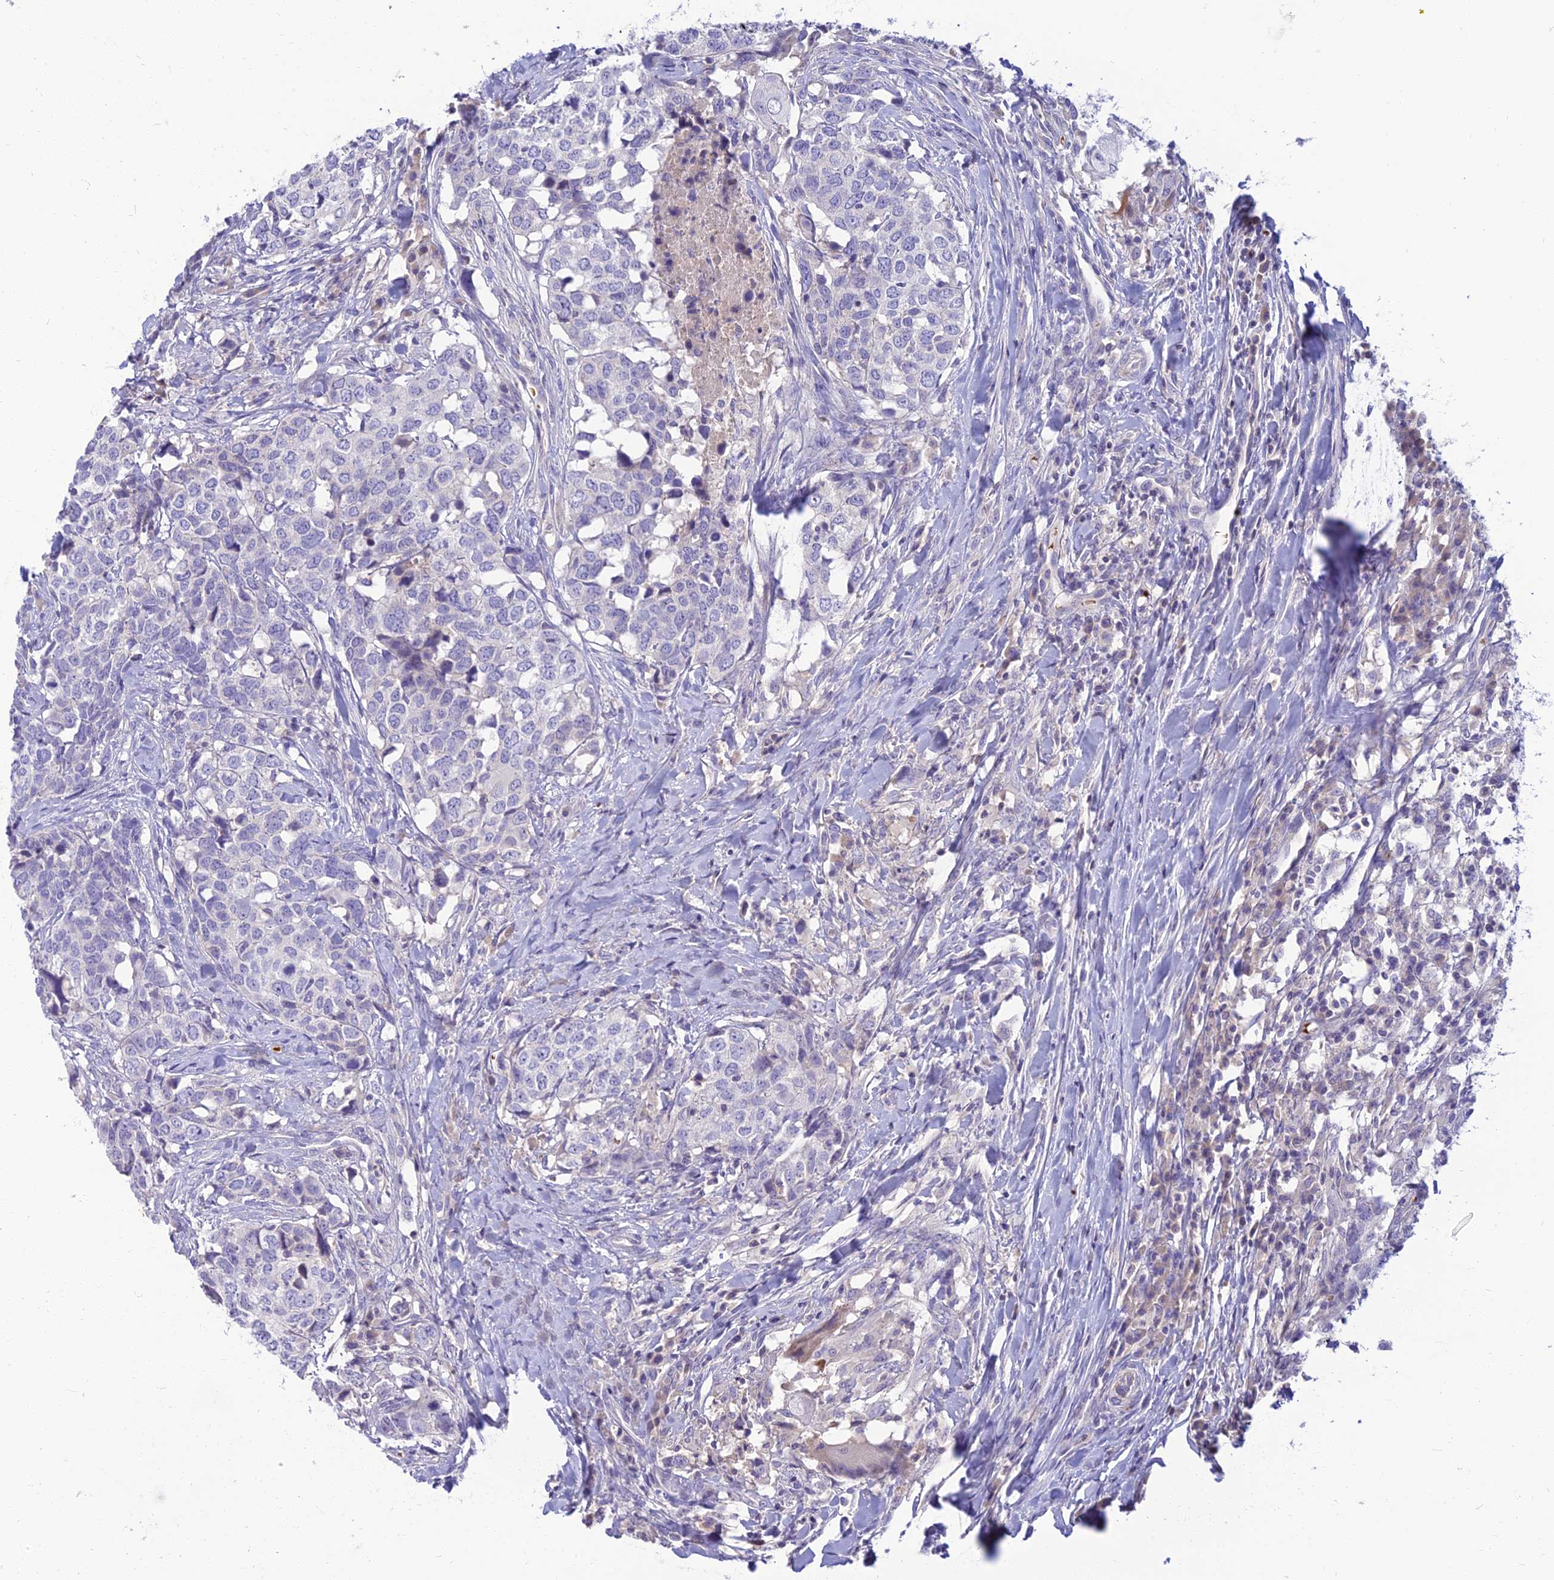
{"staining": {"intensity": "negative", "quantity": "none", "location": "none"}, "tissue": "head and neck cancer", "cell_type": "Tumor cells", "image_type": "cancer", "snomed": [{"axis": "morphology", "description": "Squamous cell carcinoma, NOS"}, {"axis": "topography", "description": "Head-Neck"}], "caption": "Tumor cells show no significant staining in head and neck cancer.", "gene": "CLIP4", "patient": {"sex": "male", "age": 66}}